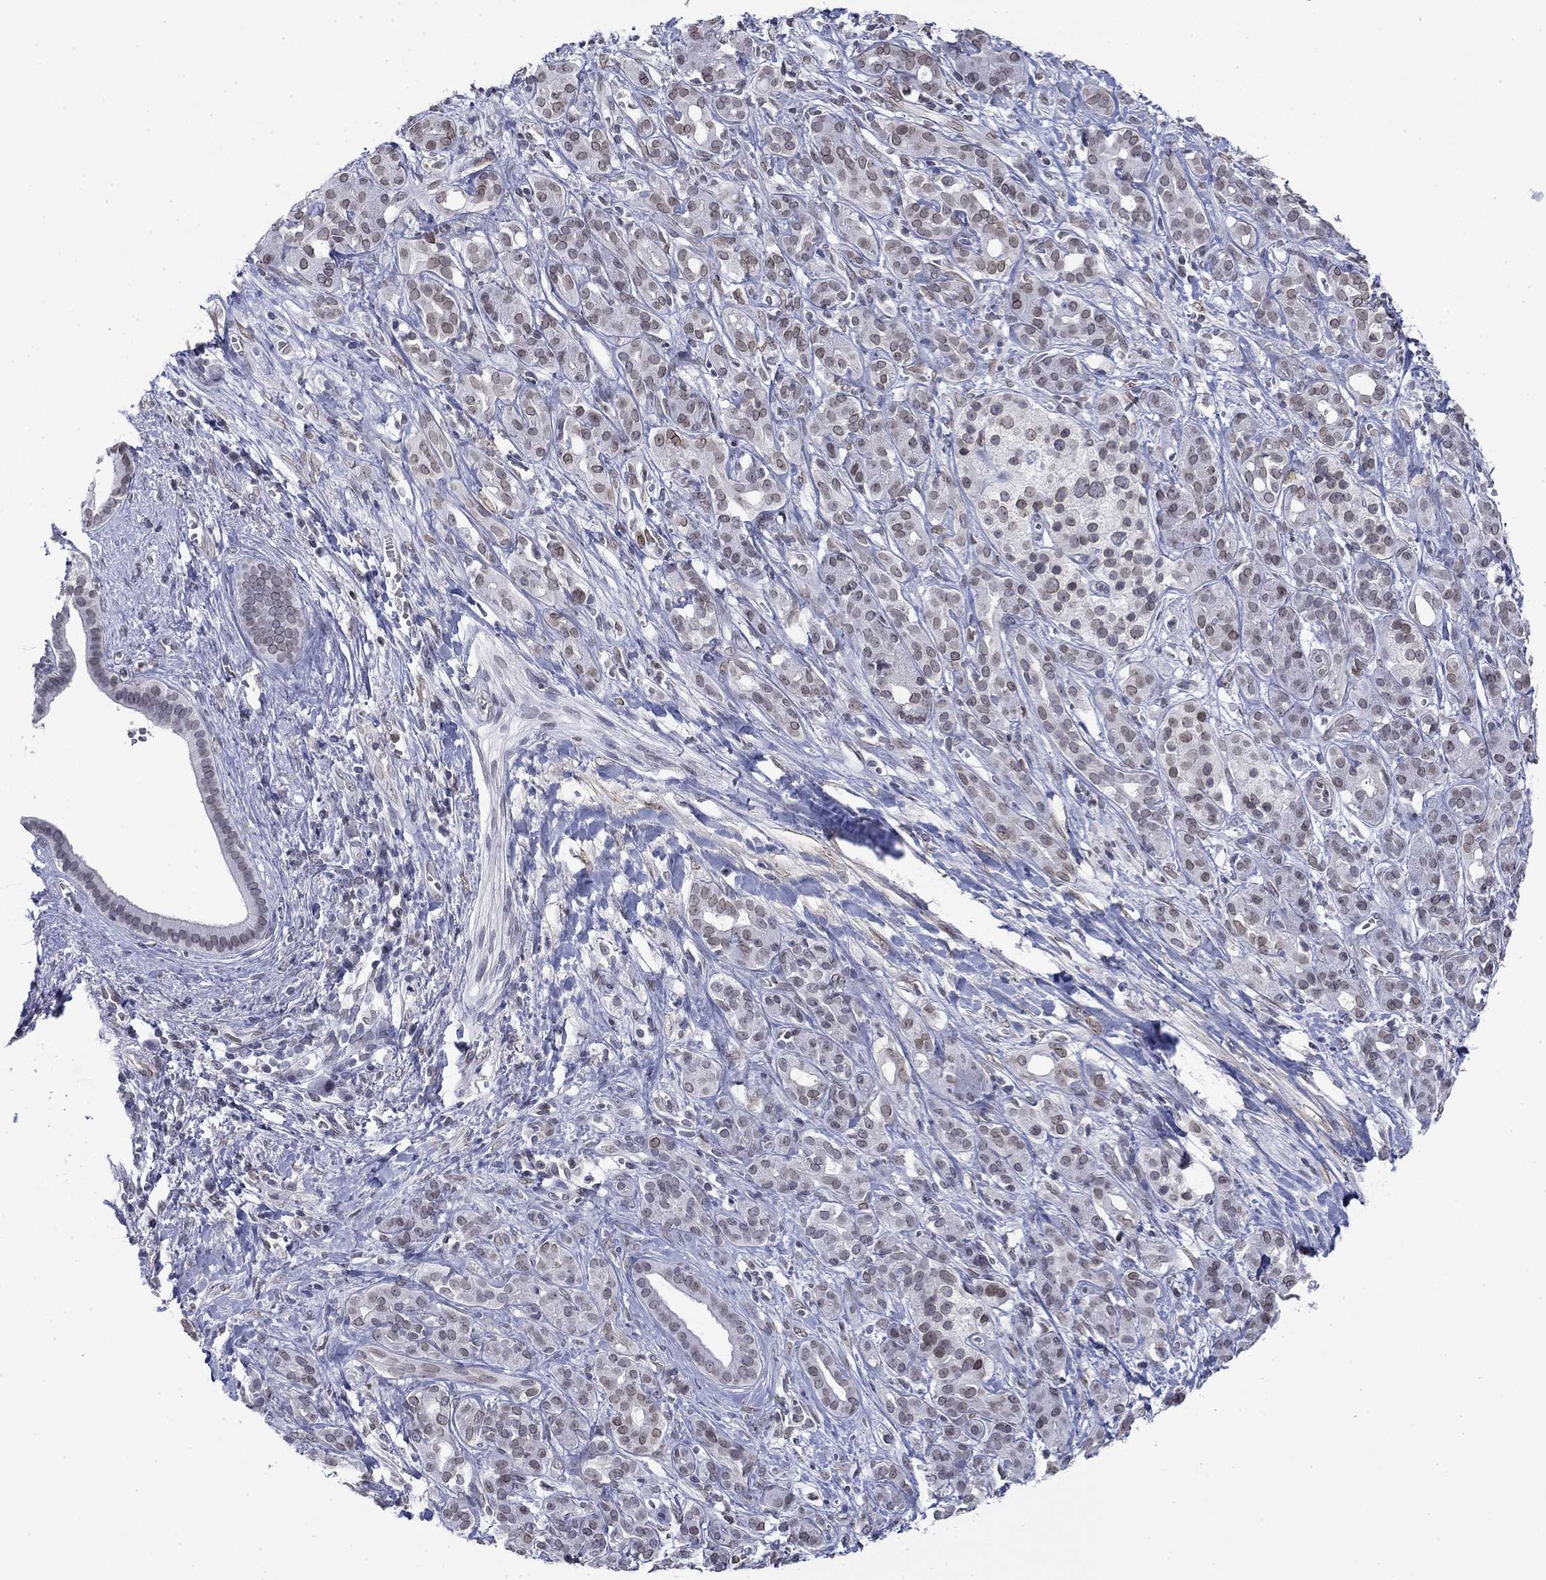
{"staining": {"intensity": "strong", "quantity": "<25%", "location": "nuclear"}, "tissue": "pancreatic cancer", "cell_type": "Tumor cells", "image_type": "cancer", "snomed": [{"axis": "morphology", "description": "Adenocarcinoma, NOS"}, {"axis": "topography", "description": "Pancreas"}], "caption": "Tumor cells show strong nuclear positivity in approximately <25% of cells in pancreatic adenocarcinoma. (IHC, brightfield microscopy, high magnification).", "gene": "TOR1AIP1", "patient": {"sex": "male", "age": 61}}